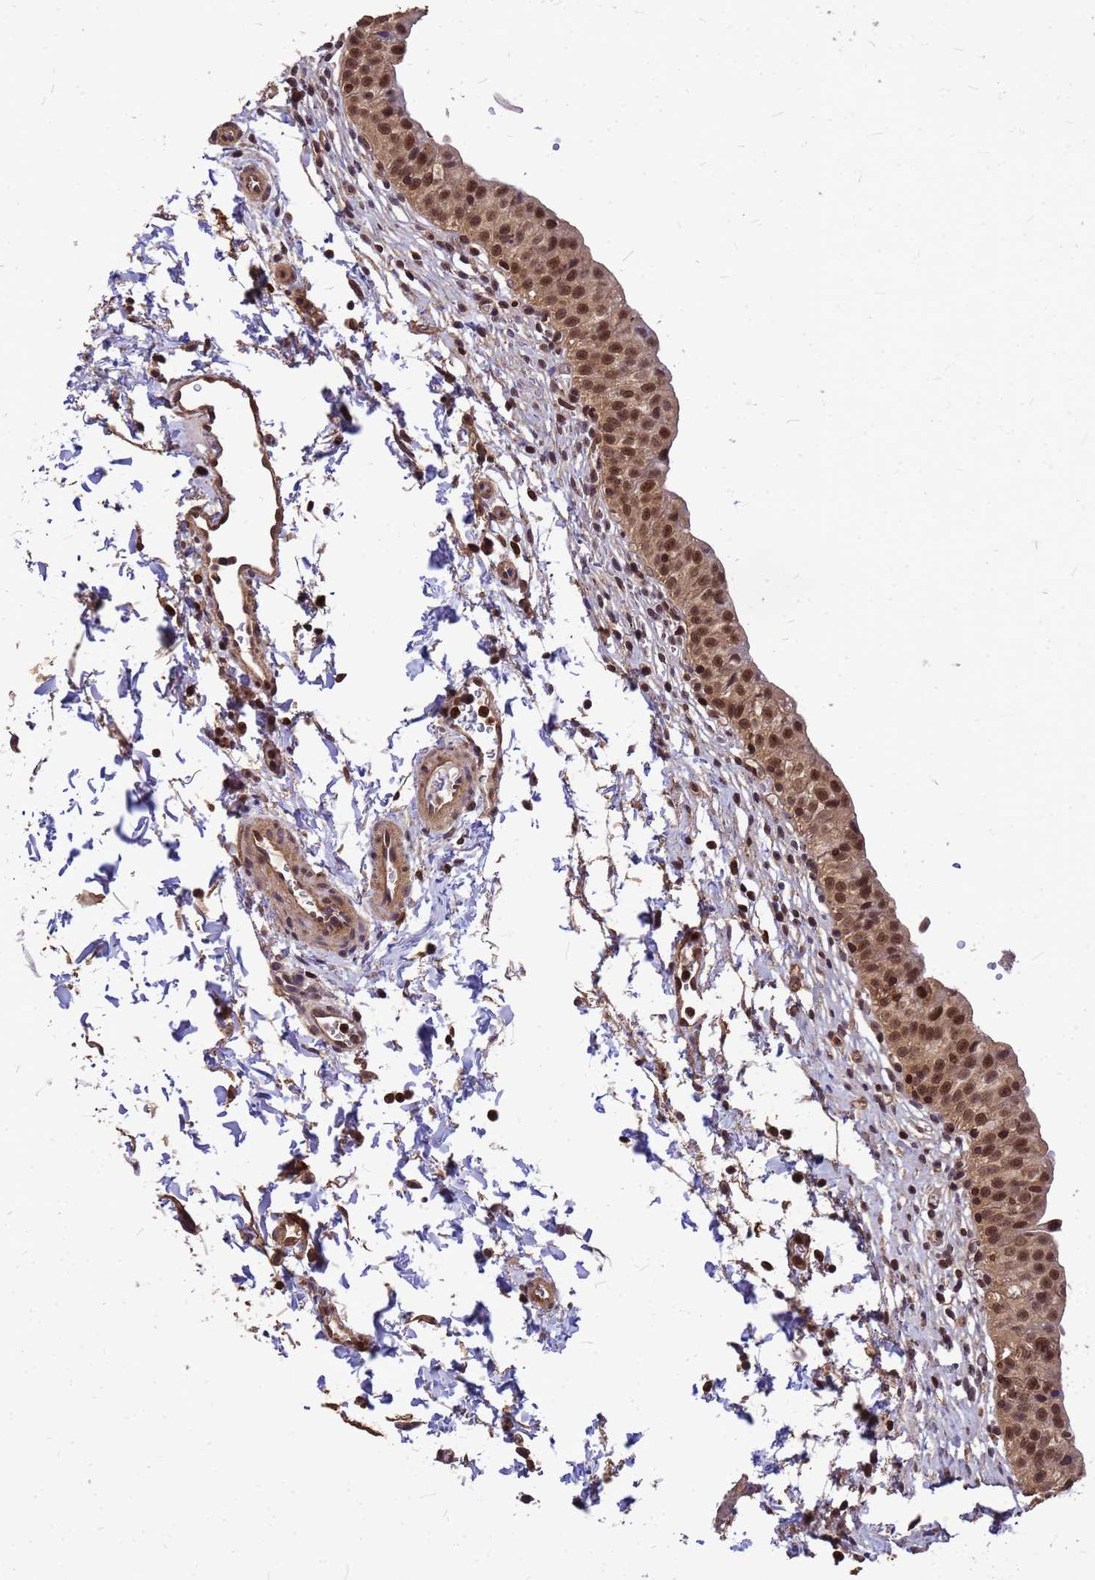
{"staining": {"intensity": "moderate", "quantity": ">75%", "location": "cytoplasmic/membranous,nuclear"}, "tissue": "urinary bladder", "cell_type": "Urothelial cells", "image_type": "normal", "snomed": [{"axis": "morphology", "description": "Normal tissue, NOS"}, {"axis": "topography", "description": "Urinary bladder"}, {"axis": "topography", "description": "Peripheral nerve tissue"}], "caption": "High-magnification brightfield microscopy of benign urinary bladder stained with DAB (3,3'-diaminobenzidine) (brown) and counterstained with hematoxylin (blue). urothelial cells exhibit moderate cytoplasmic/membranous,nuclear staining is present in about>75% of cells. The staining was performed using DAB, with brown indicating positive protein expression. Nuclei are stained blue with hematoxylin.", "gene": "C1orf35", "patient": {"sex": "male", "age": 55}}